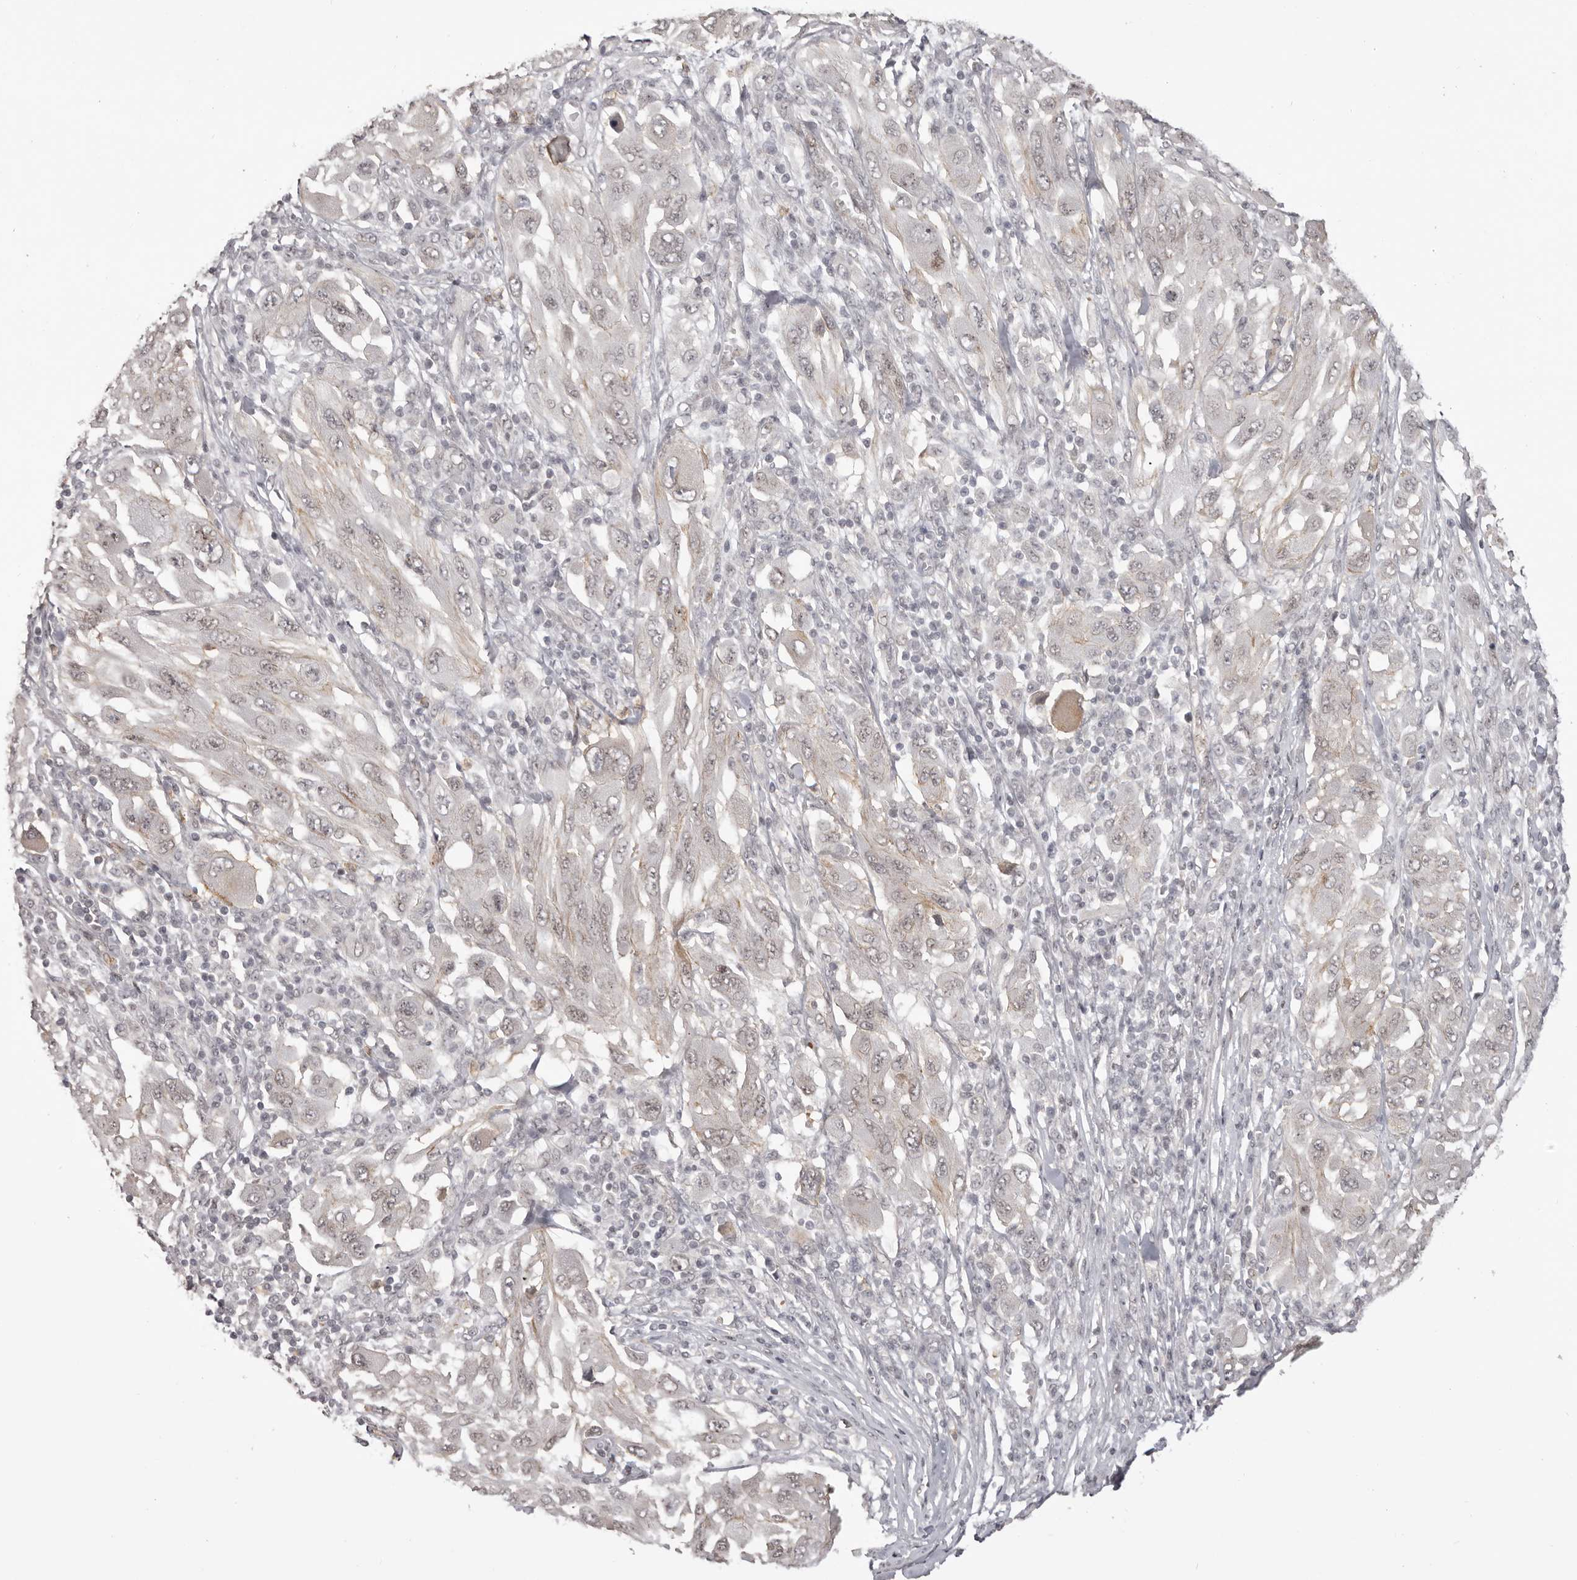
{"staining": {"intensity": "negative", "quantity": "none", "location": "none"}, "tissue": "melanoma", "cell_type": "Tumor cells", "image_type": "cancer", "snomed": [{"axis": "morphology", "description": "Malignant melanoma, NOS"}, {"axis": "topography", "description": "Skin"}], "caption": "Human melanoma stained for a protein using immunohistochemistry shows no expression in tumor cells.", "gene": "RNF2", "patient": {"sex": "female", "age": 91}}